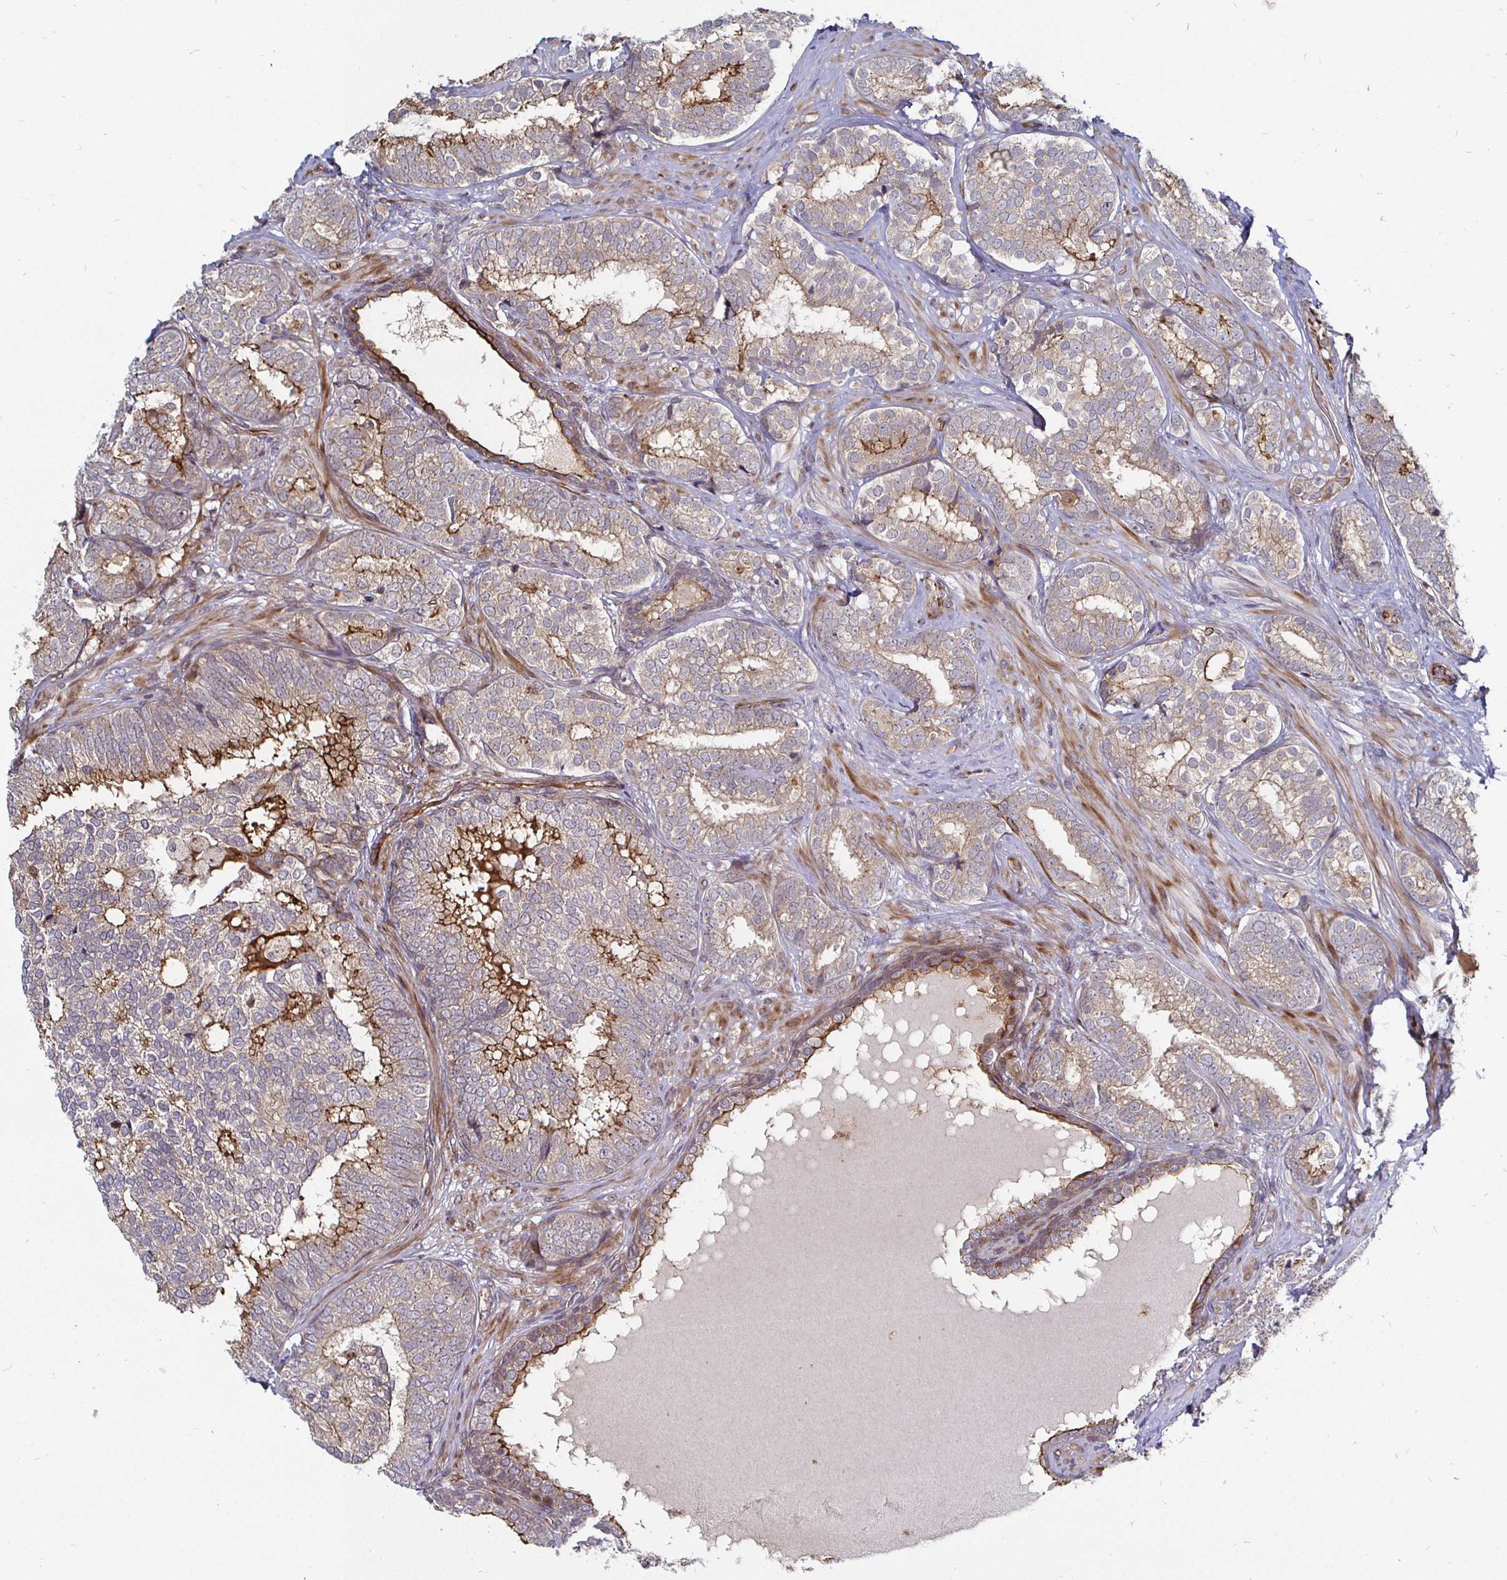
{"staining": {"intensity": "strong", "quantity": "25%-75%", "location": "cytoplasmic/membranous"}, "tissue": "prostate cancer", "cell_type": "Tumor cells", "image_type": "cancer", "snomed": [{"axis": "morphology", "description": "Adenocarcinoma, High grade"}, {"axis": "topography", "description": "Prostate"}], "caption": "About 25%-75% of tumor cells in adenocarcinoma (high-grade) (prostate) reveal strong cytoplasmic/membranous protein positivity as visualized by brown immunohistochemical staining.", "gene": "TBKBP1", "patient": {"sex": "male", "age": 72}}